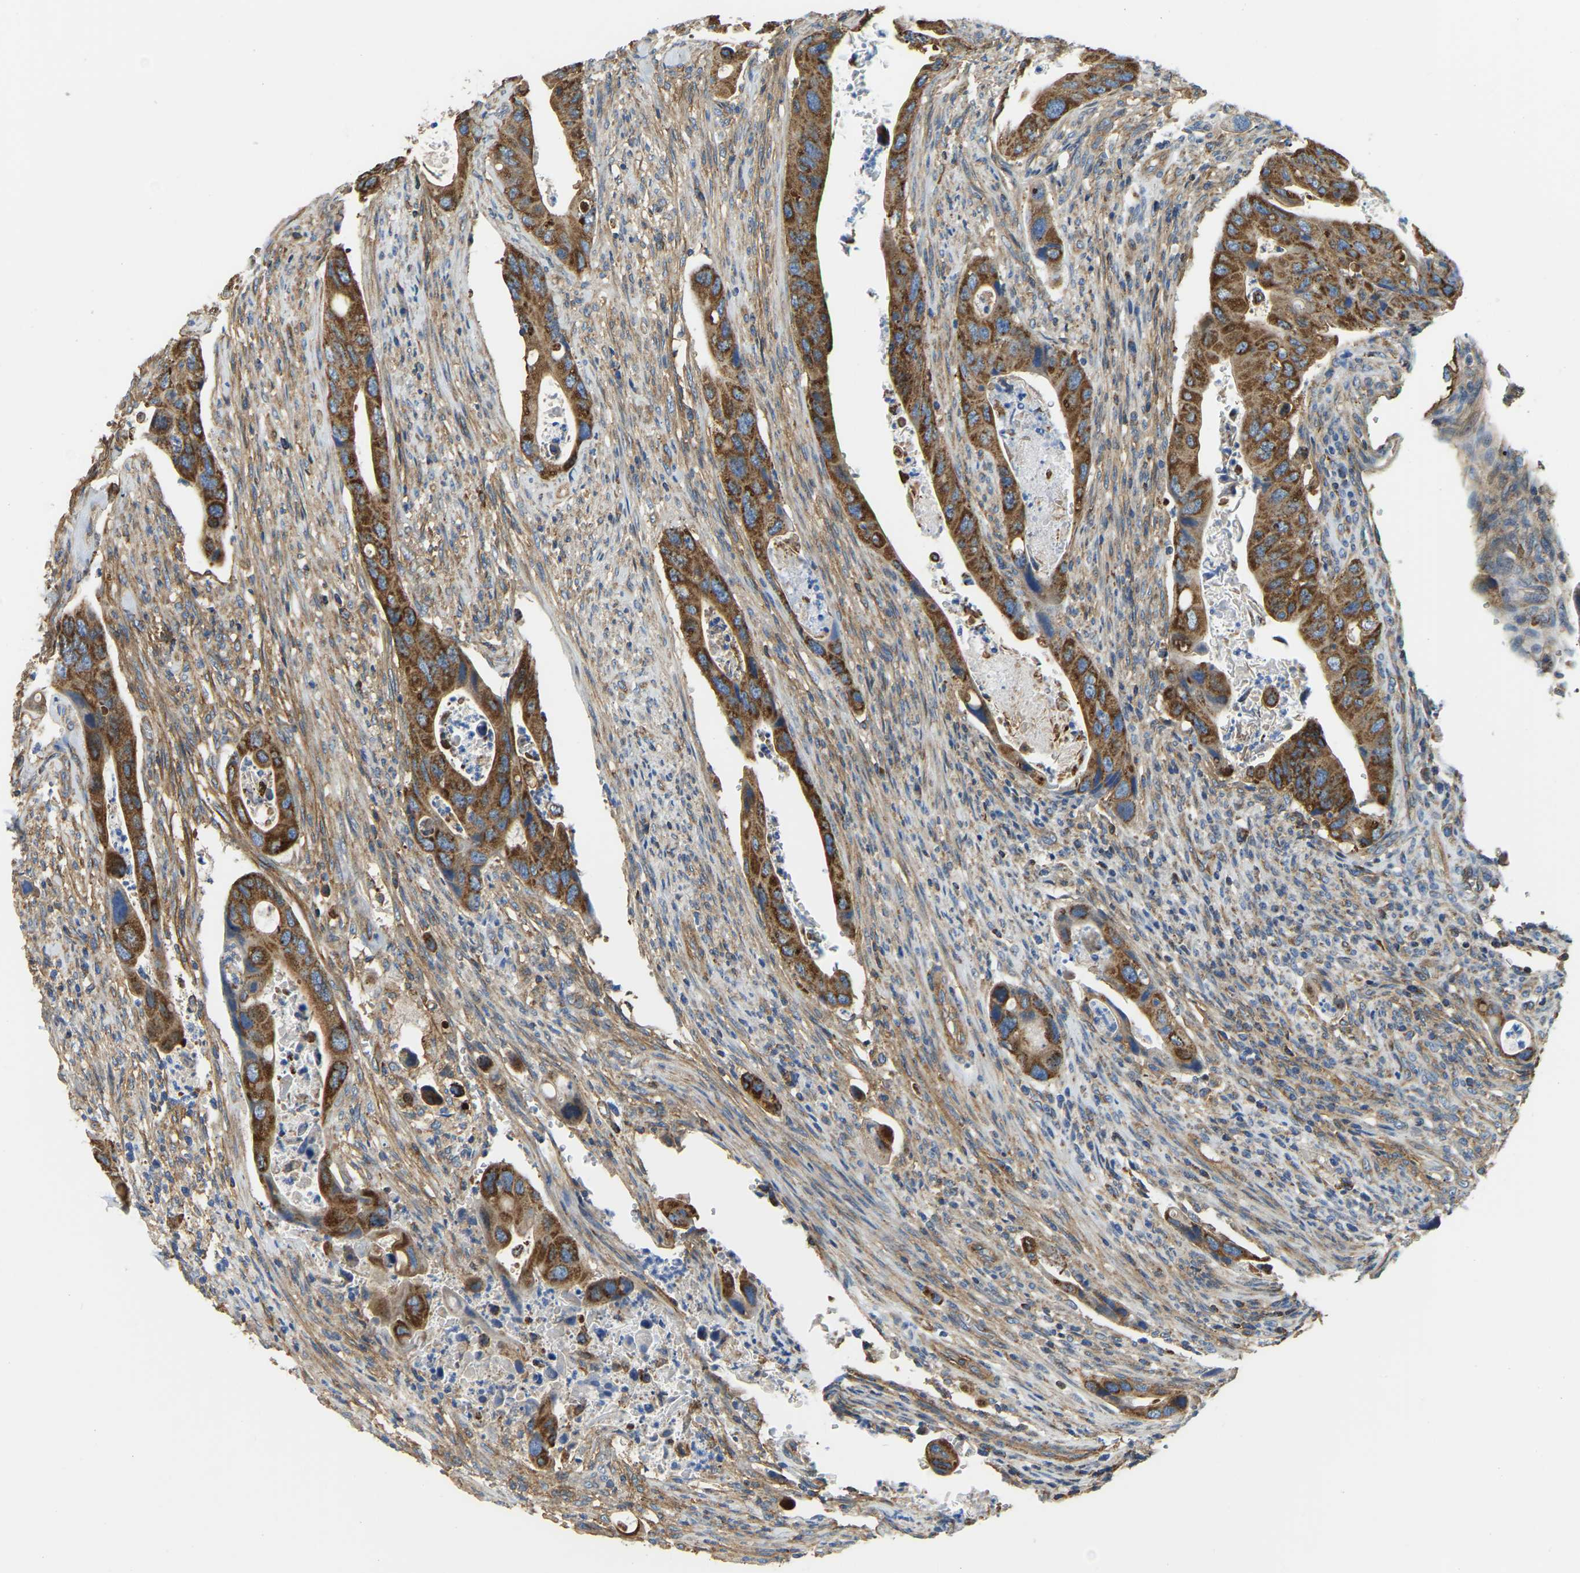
{"staining": {"intensity": "strong", "quantity": ">75%", "location": "cytoplasmic/membranous"}, "tissue": "colorectal cancer", "cell_type": "Tumor cells", "image_type": "cancer", "snomed": [{"axis": "morphology", "description": "Adenocarcinoma, NOS"}, {"axis": "topography", "description": "Rectum"}], "caption": "This photomicrograph displays immunohistochemistry staining of human colorectal cancer, with high strong cytoplasmic/membranous staining in about >75% of tumor cells.", "gene": "AHNAK", "patient": {"sex": "female", "age": 57}}